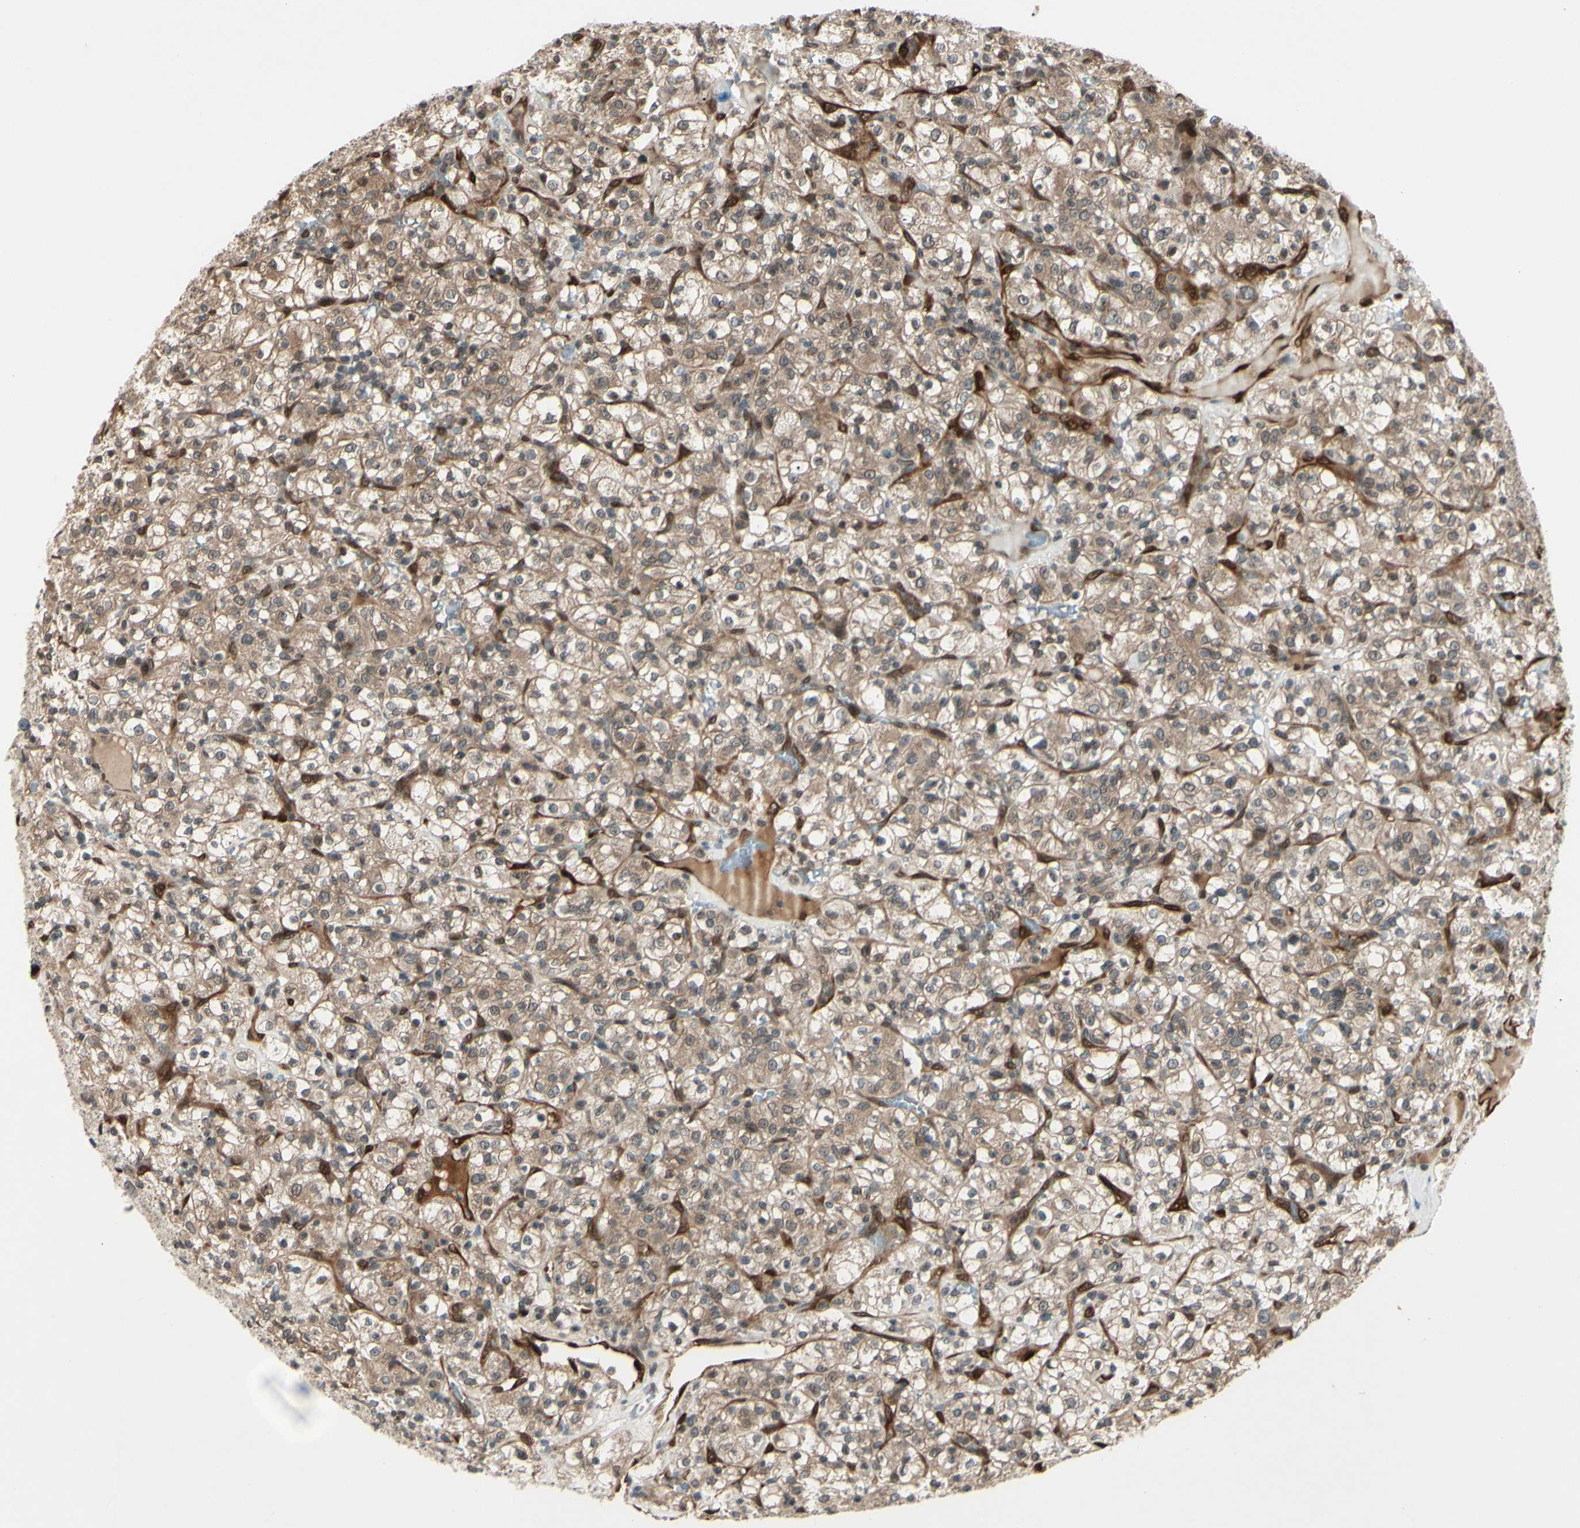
{"staining": {"intensity": "weak", "quantity": ">75%", "location": "cytoplasmic/membranous"}, "tissue": "renal cancer", "cell_type": "Tumor cells", "image_type": "cancer", "snomed": [{"axis": "morphology", "description": "Normal tissue, NOS"}, {"axis": "morphology", "description": "Adenocarcinoma, NOS"}, {"axis": "topography", "description": "Kidney"}], "caption": "Protein expression analysis of human renal cancer (adenocarcinoma) reveals weak cytoplasmic/membranous positivity in about >75% of tumor cells.", "gene": "MLF2", "patient": {"sex": "female", "age": 72}}